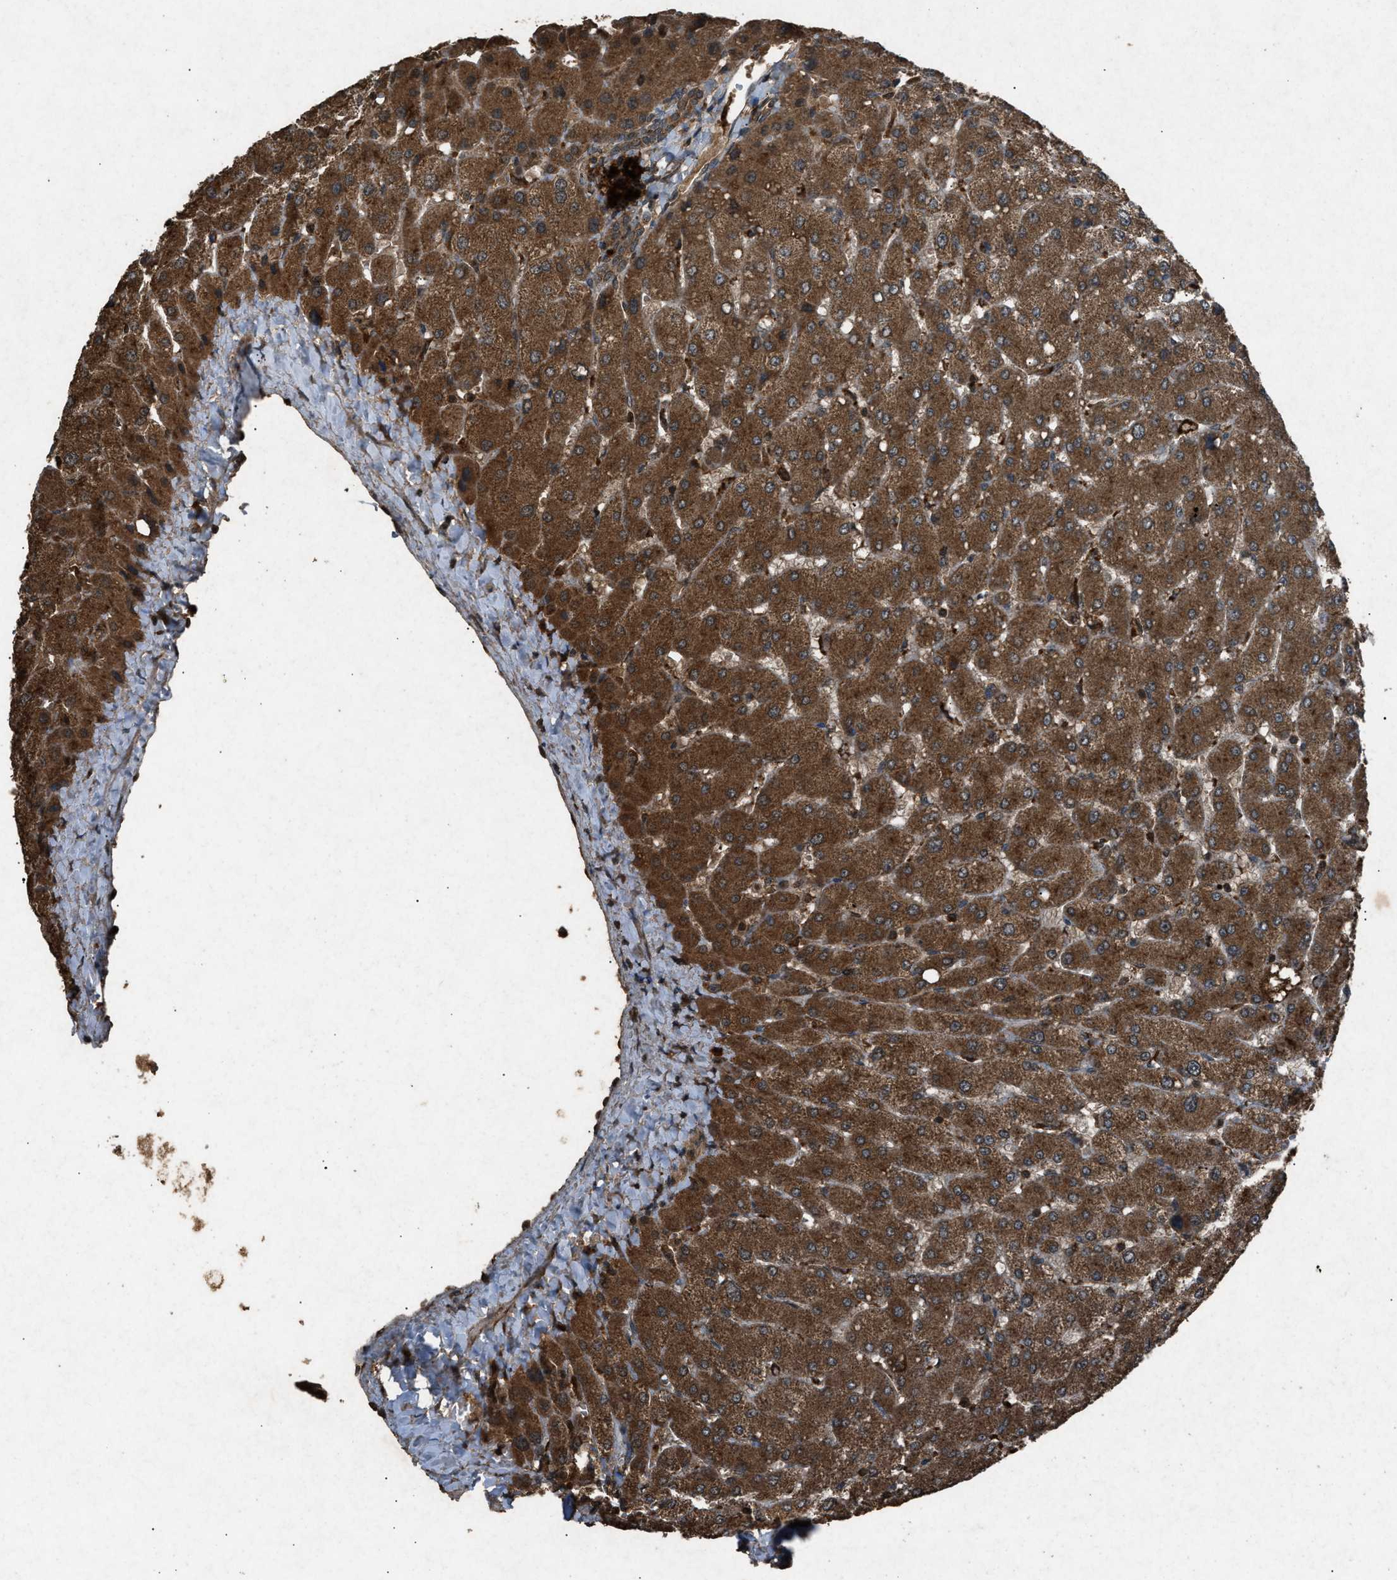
{"staining": {"intensity": "moderate", "quantity": ">75%", "location": "cytoplasmic/membranous"}, "tissue": "liver", "cell_type": "Cholangiocytes", "image_type": "normal", "snomed": [{"axis": "morphology", "description": "Normal tissue, NOS"}, {"axis": "topography", "description": "Liver"}], "caption": "Brown immunohistochemical staining in normal liver reveals moderate cytoplasmic/membranous positivity in approximately >75% of cholangiocytes. (brown staining indicates protein expression, while blue staining denotes nuclei).", "gene": "OAS1", "patient": {"sex": "male", "age": 55}}